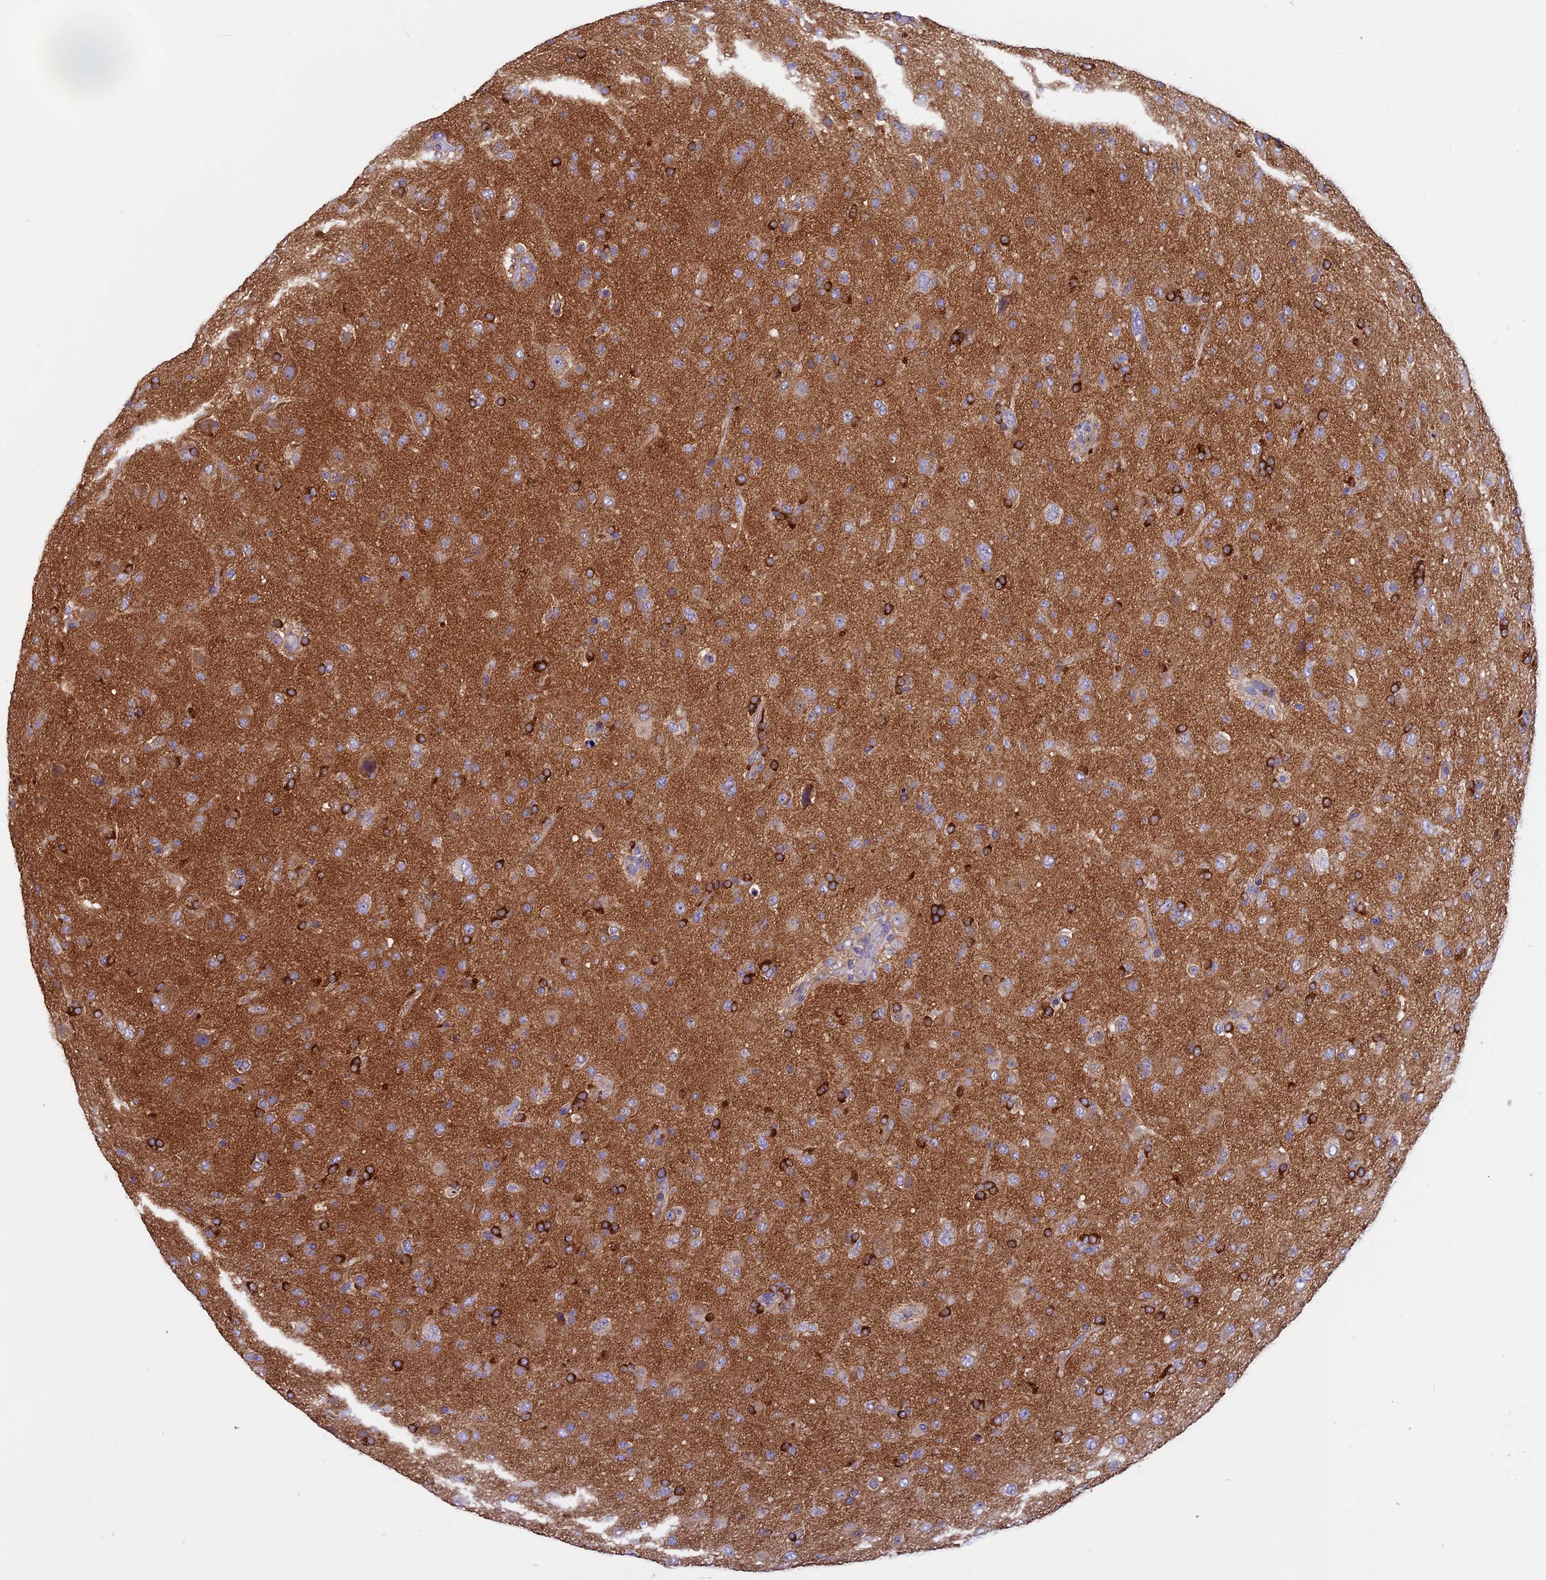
{"staining": {"intensity": "strong", "quantity": "<25%", "location": "cytoplasmic/membranous"}, "tissue": "glioma", "cell_type": "Tumor cells", "image_type": "cancer", "snomed": [{"axis": "morphology", "description": "Glioma, malignant, Low grade"}, {"axis": "topography", "description": "Brain"}], "caption": "High-power microscopy captured an immunohistochemistry photomicrograph of glioma, revealing strong cytoplasmic/membranous expression in about <25% of tumor cells.", "gene": "MFSD12", "patient": {"sex": "male", "age": 65}}